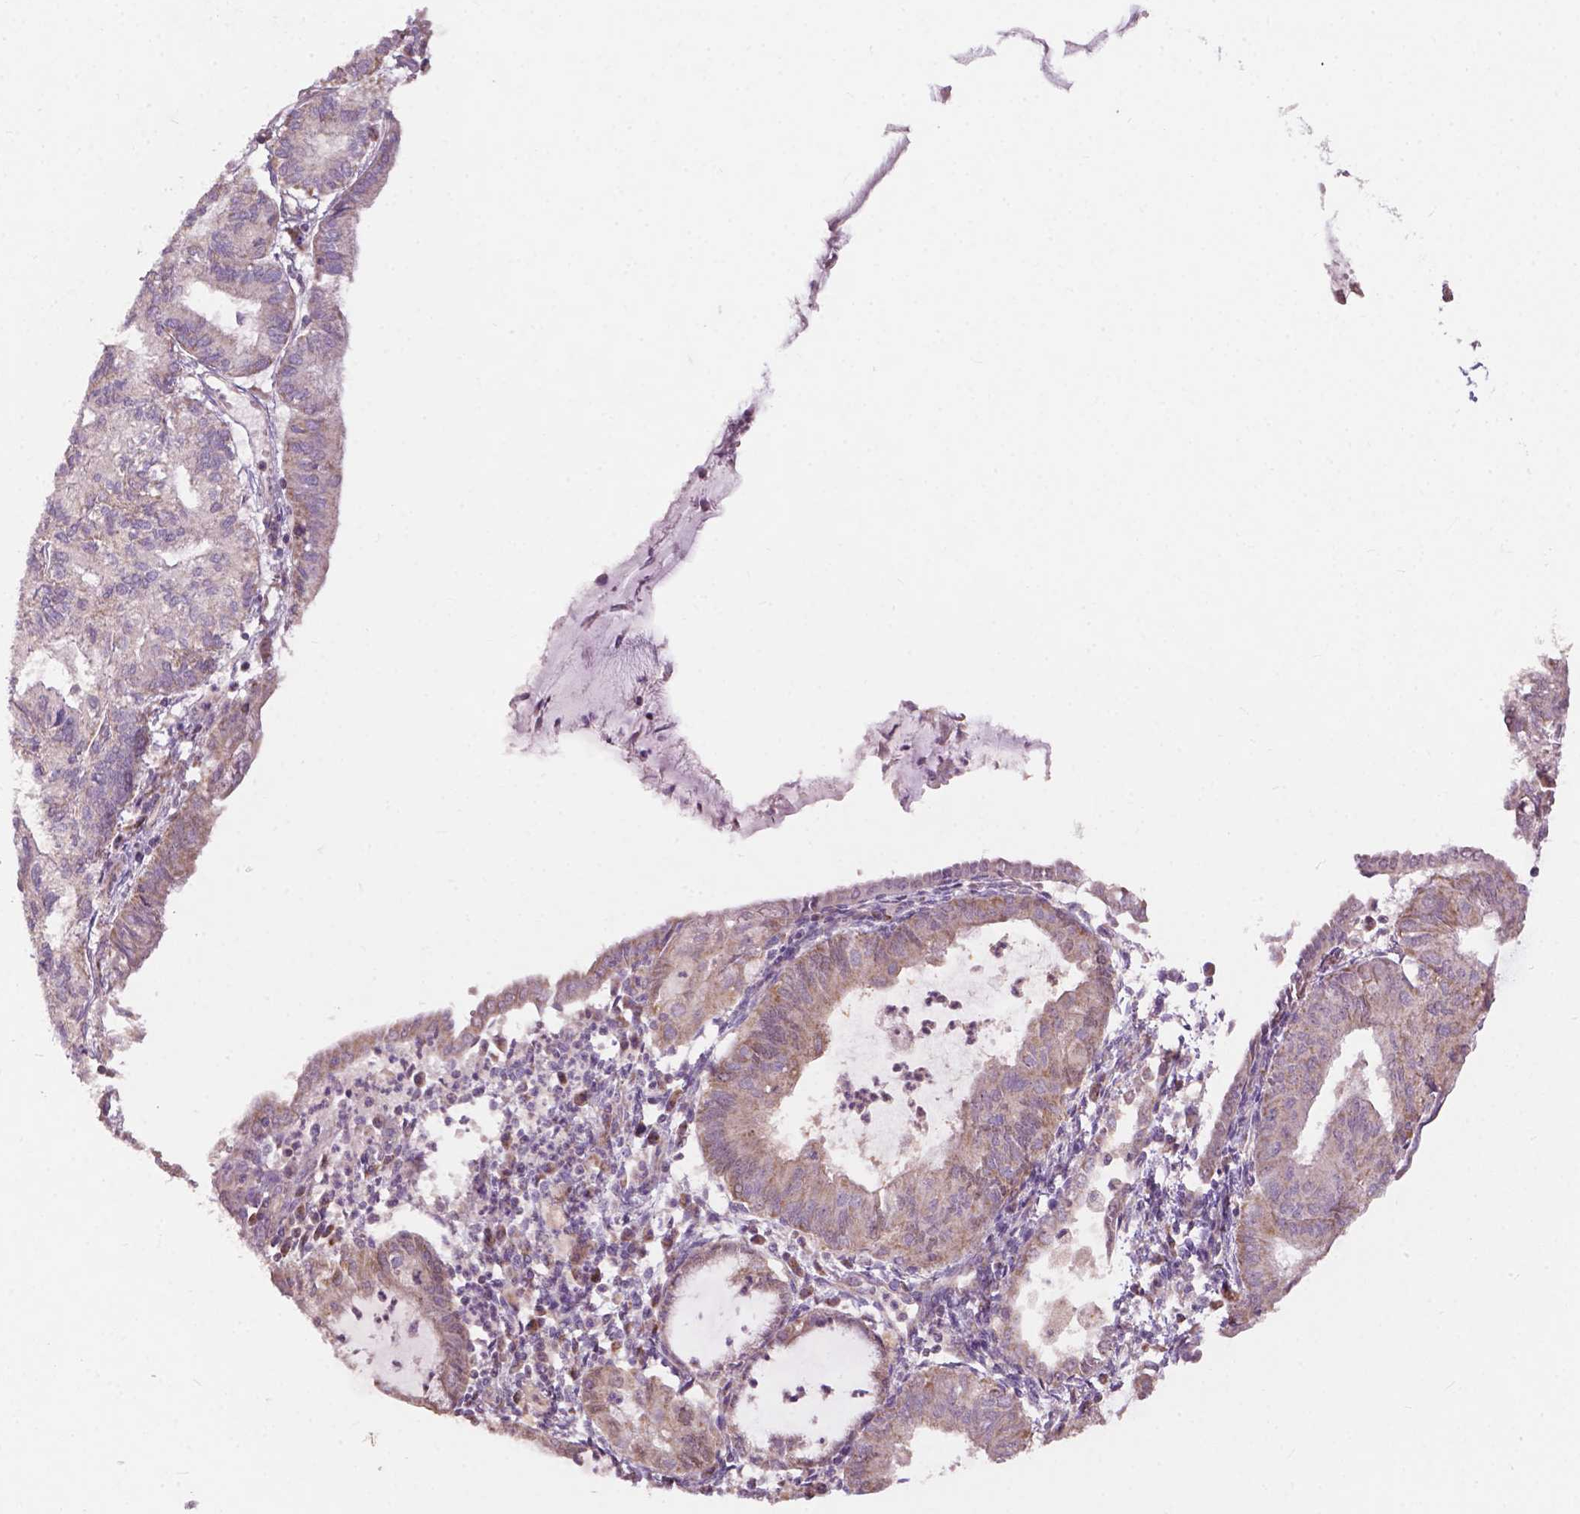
{"staining": {"intensity": "moderate", "quantity": "25%-75%", "location": "cytoplasmic/membranous"}, "tissue": "endometrial cancer", "cell_type": "Tumor cells", "image_type": "cancer", "snomed": [{"axis": "morphology", "description": "Carcinoma, NOS"}, {"axis": "topography", "description": "Endometrium"}], "caption": "Protein staining of endometrial carcinoma tissue displays moderate cytoplasmic/membranous staining in about 25%-75% of tumor cells. (DAB = brown stain, brightfield microscopy at high magnification).", "gene": "NDUFA10", "patient": {"sex": "female", "age": 62}}